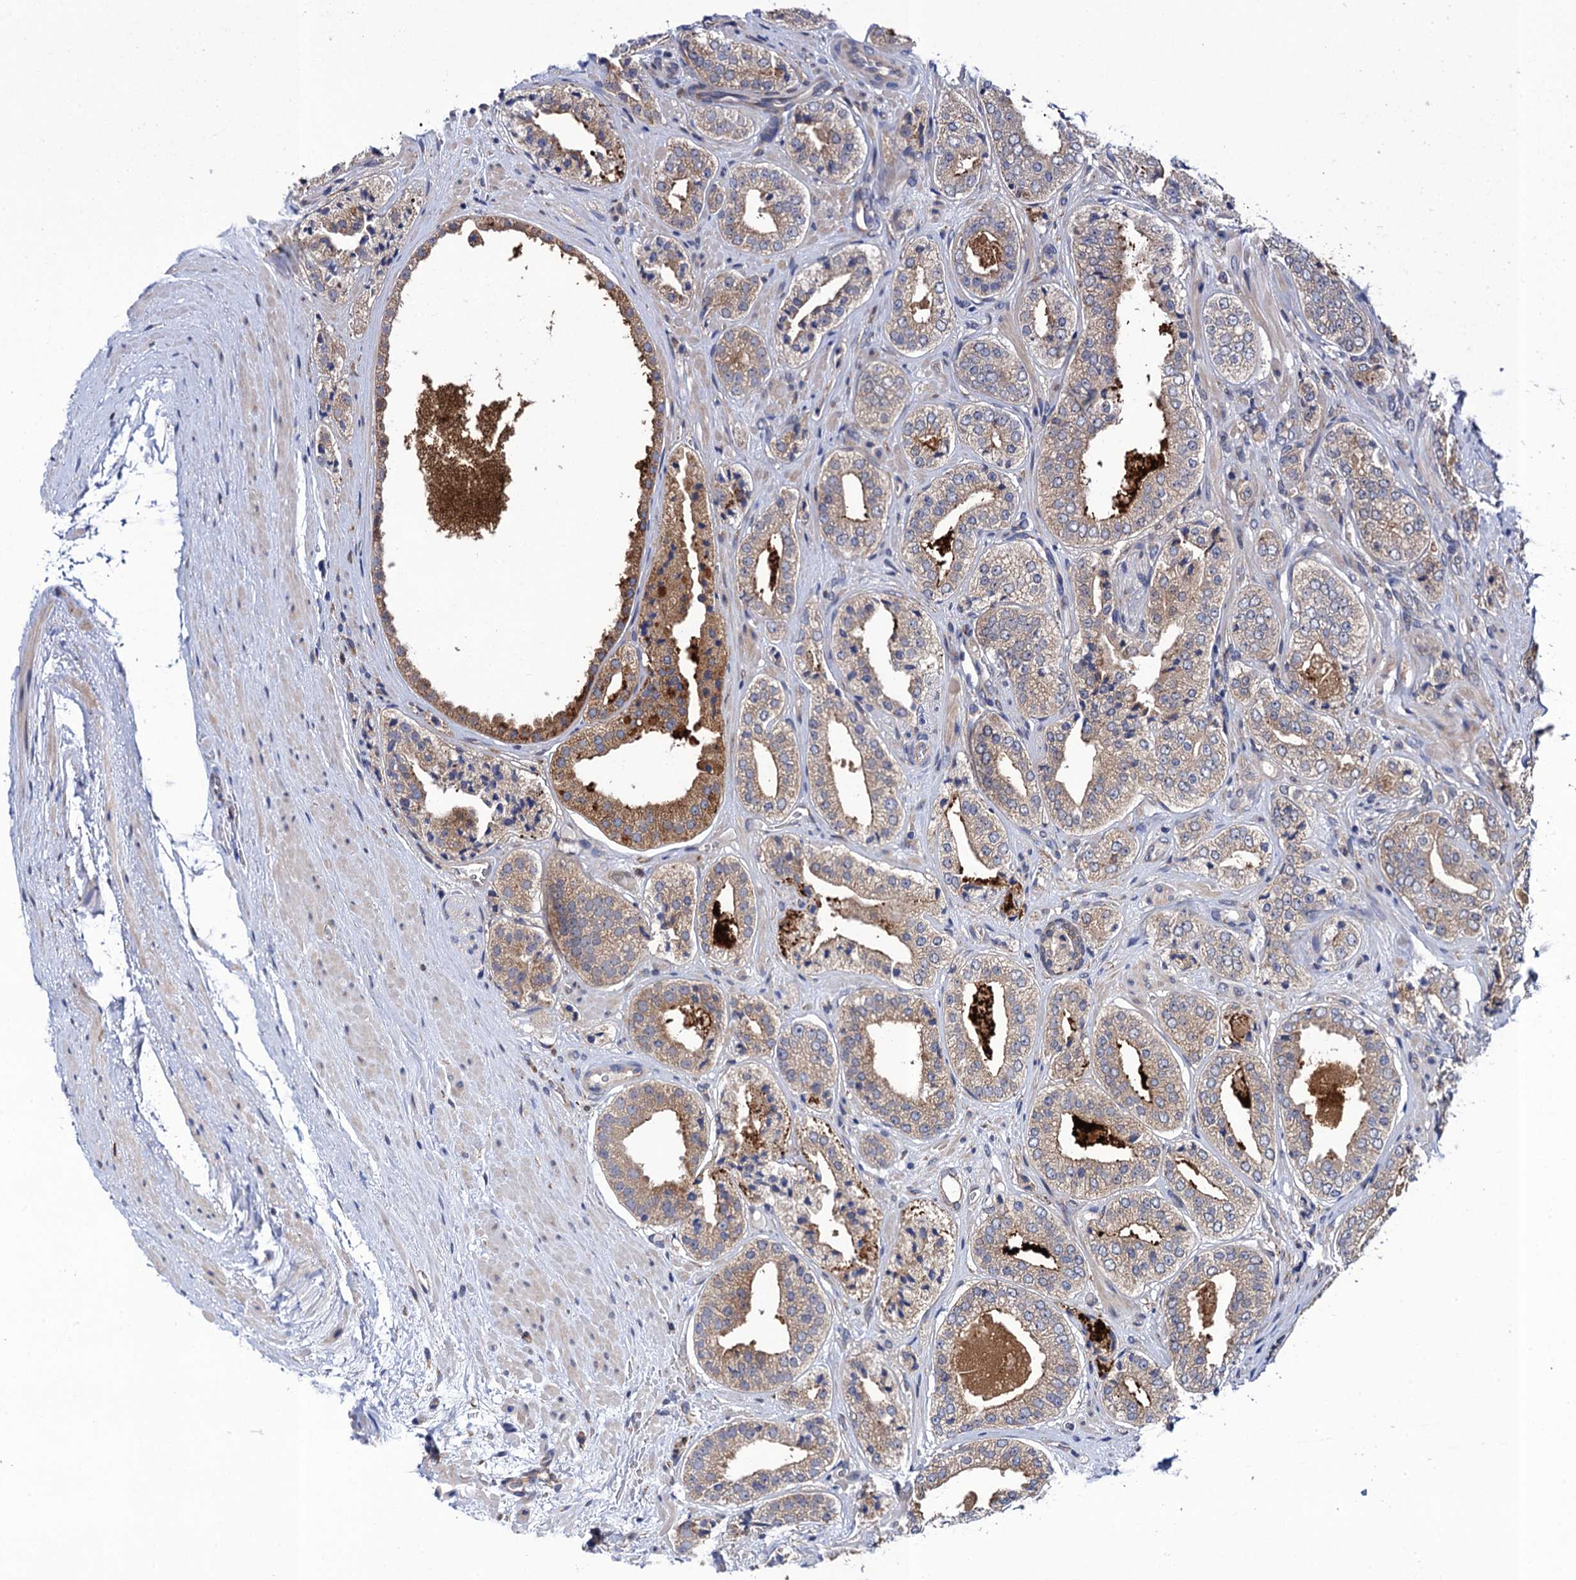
{"staining": {"intensity": "weak", "quantity": ">75%", "location": "cytoplasmic/membranous"}, "tissue": "prostate cancer", "cell_type": "Tumor cells", "image_type": "cancer", "snomed": [{"axis": "morphology", "description": "Adenocarcinoma, High grade"}, {"axis": "topography", "description": "Prostate"}], "caption": "Prostate cancer (adenocarcinoma (high-grade)) stained for a protein (brown) exhibits weak cytoplasmic/membranous positive staining in approximately >75% of tumor cells.", "gene": "PGLS", "patient": {"sex": "male", "age": 71}}